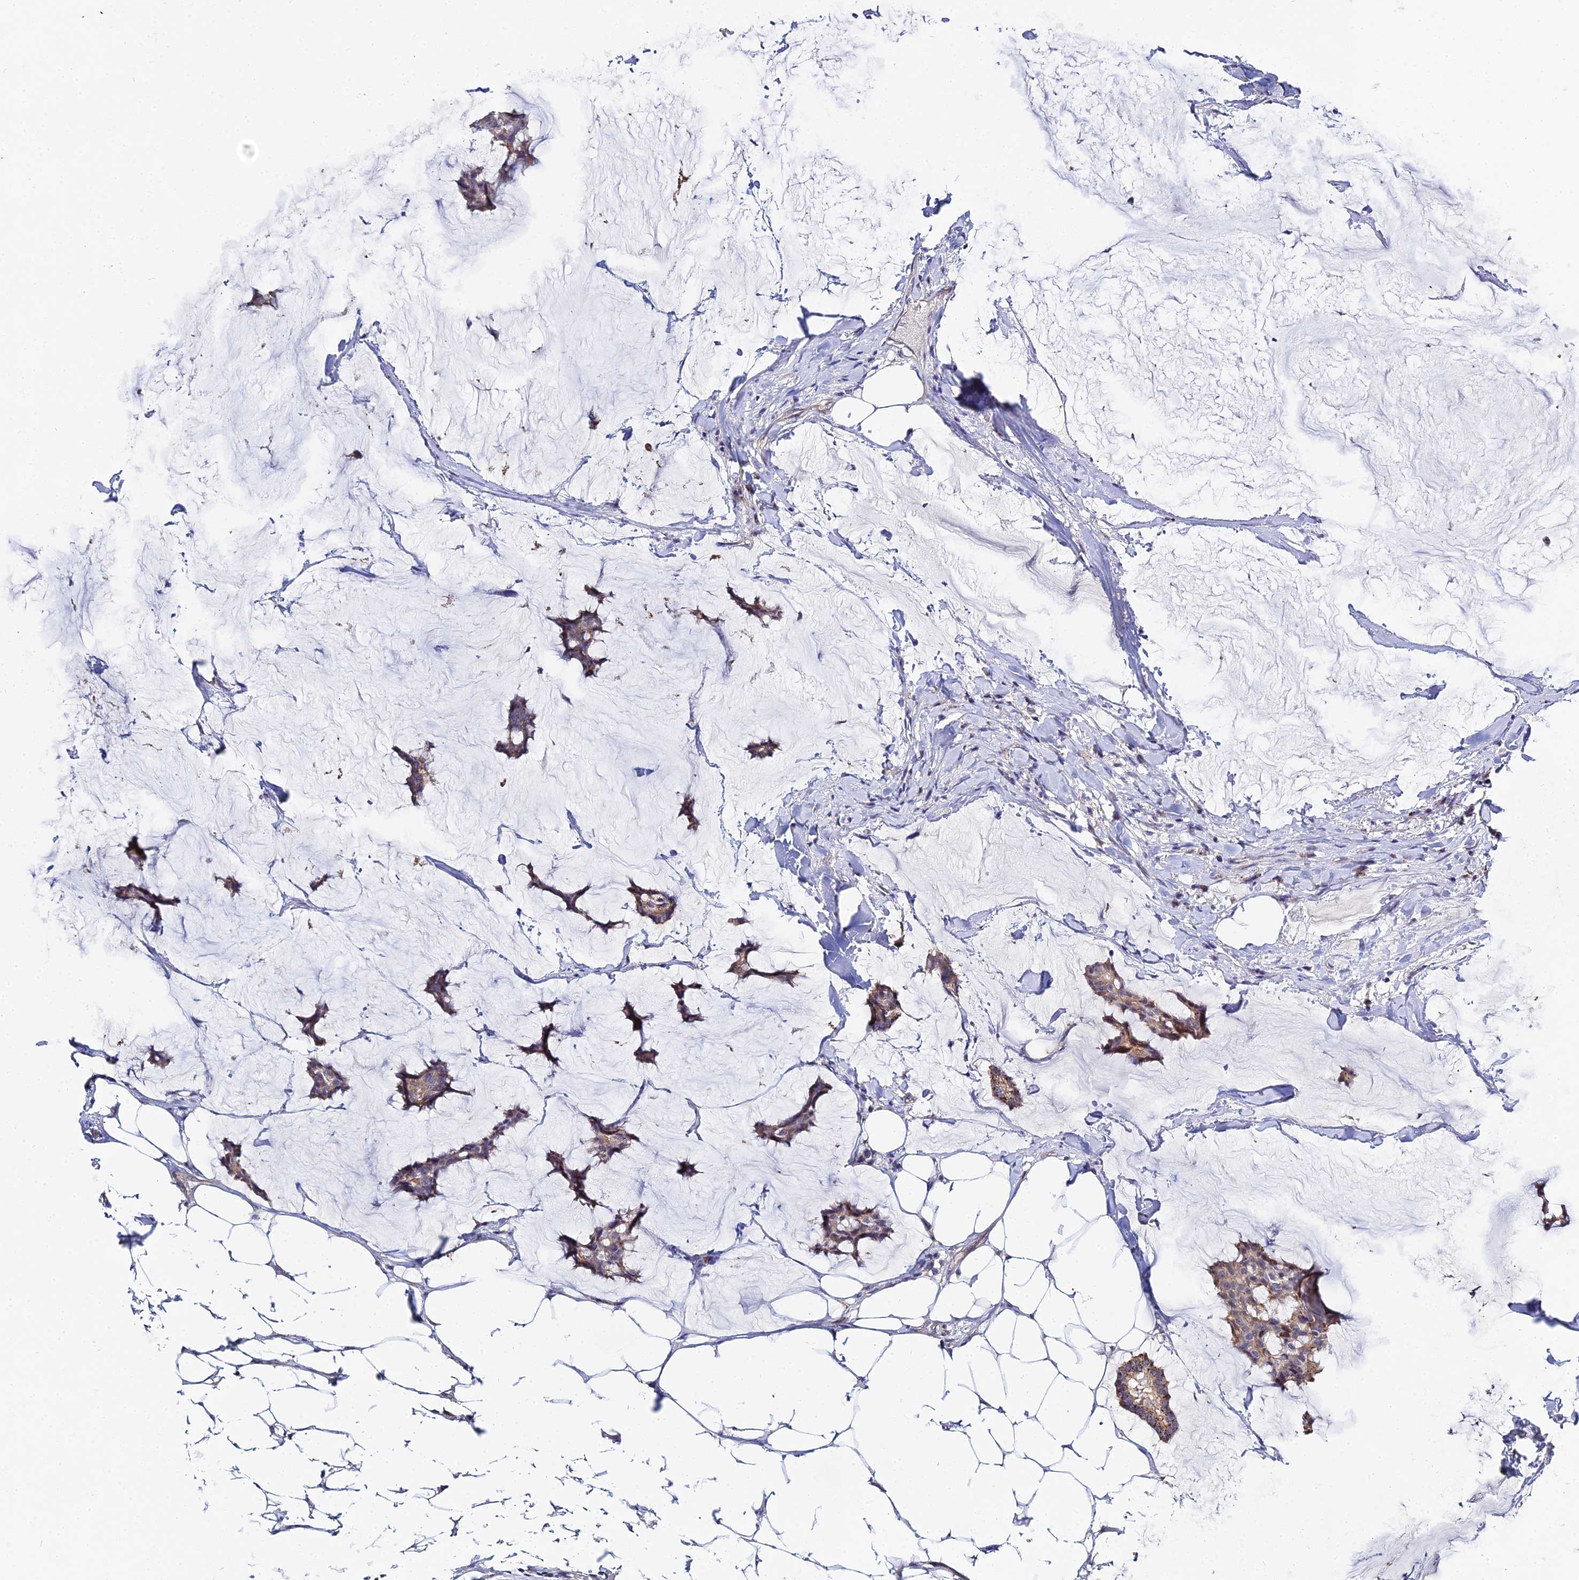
{"staining": {"intensity": "weak", "quantity": ">75%", "location": "cytoplasmic/membranous"}, "tissue": "breast cancer", "cell_type": "Tumor cells", "image_type": "cancer", "snomed": [{"axis": "morphology", "description": "Duct carcinoma"}, {"axis": "topography", "description": "Breast"}], "caption": "This photomicrograph shows breast cancer (intraductal carcinoma) stained with immunohistochemistry to label a protein in brown. The cytoplasmic/membranous of tumor cells show weak positivity for the protein. Nuclei are counter-stained blue.", "gene": "APOBEC3H", "patient": {"sex": "female", "age": 93}}